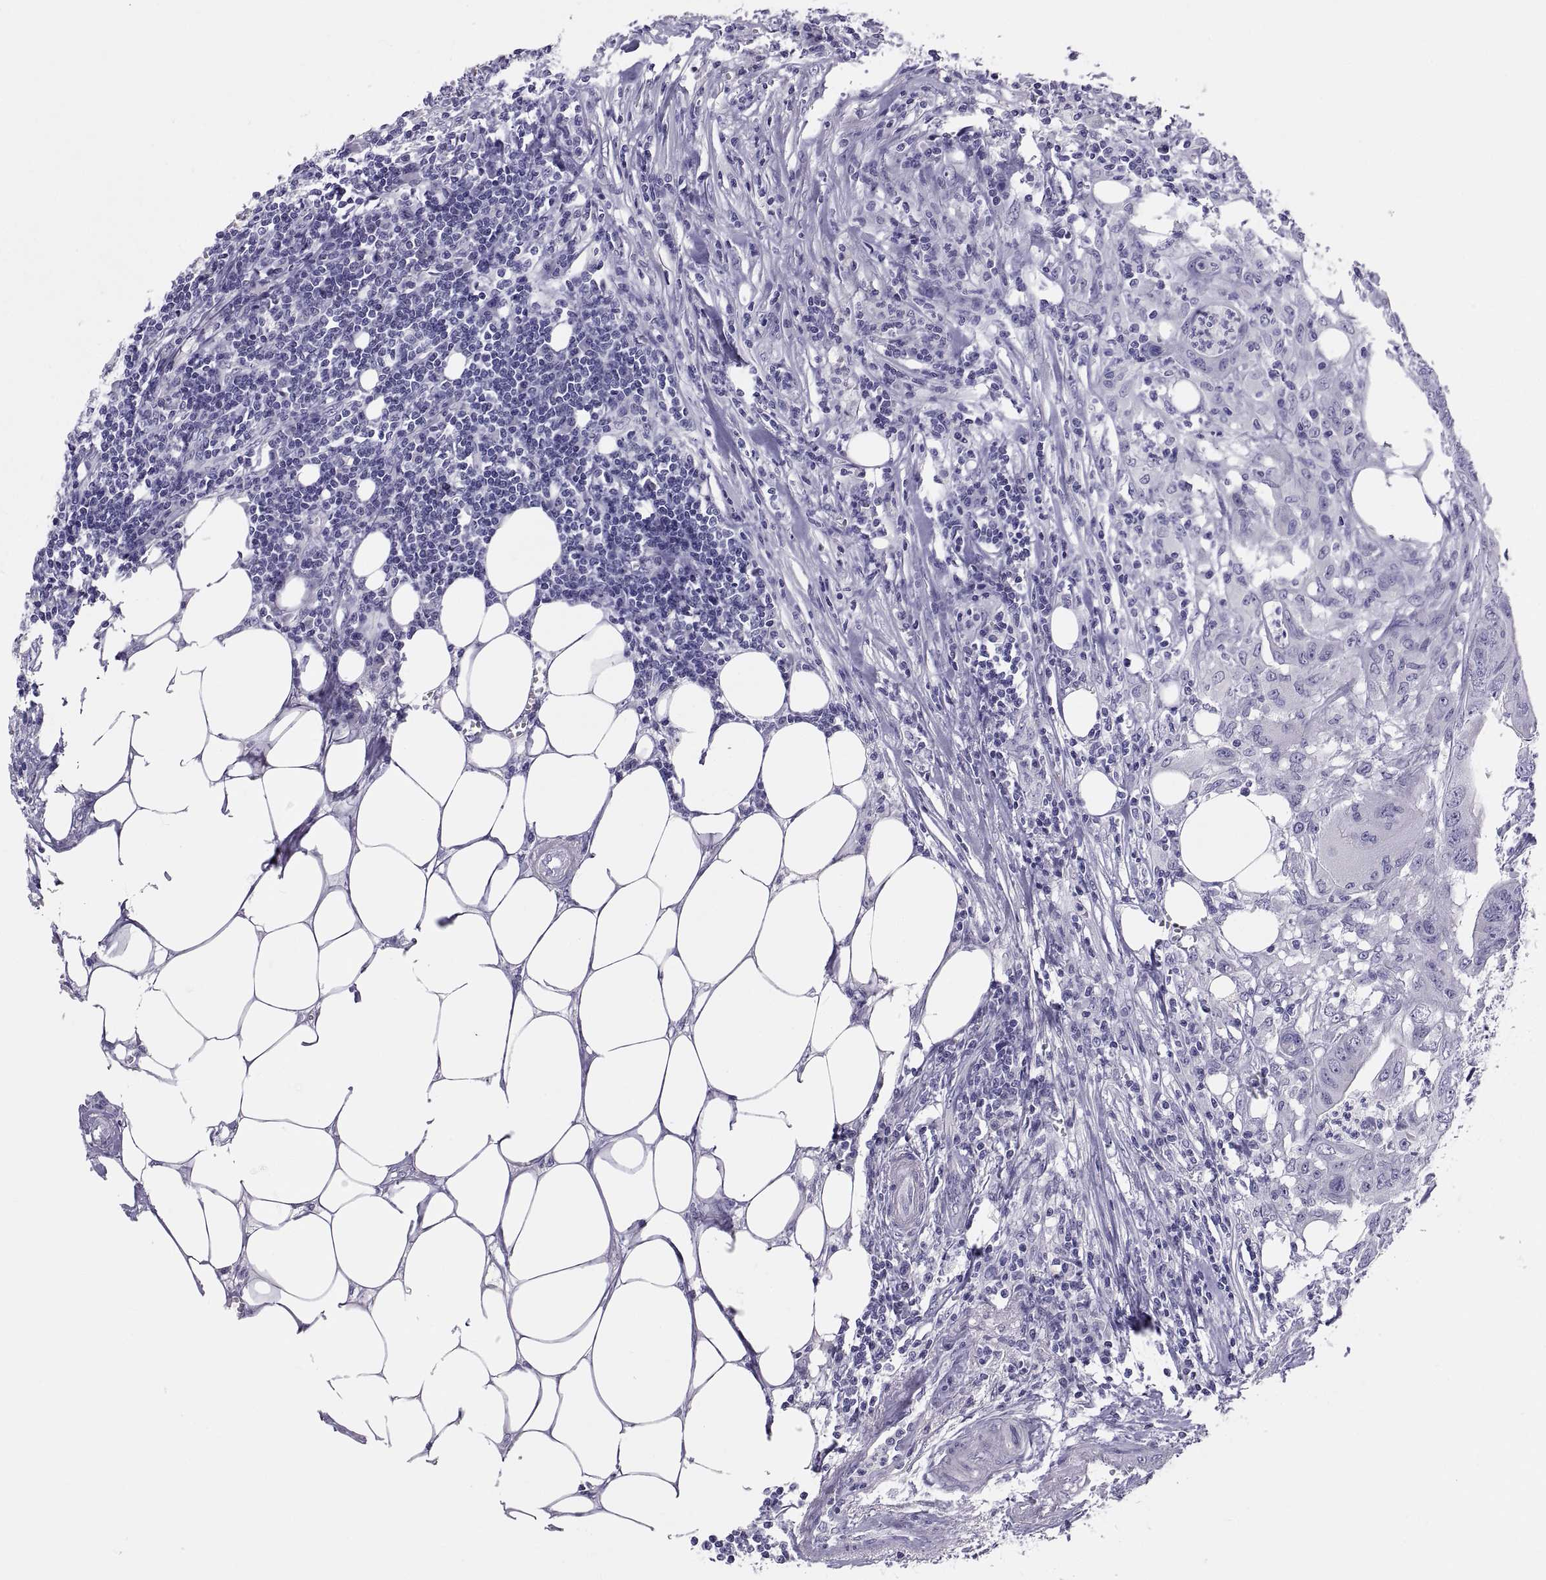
{"staining": {"intensity": "negative", "quantity": "none", "location": "none"}, "tissue": "colorectal cancer", "cell_type": "Tumor cells", "image_type": "cancer", "snomed": [{"axis": "morphology", "description": "Adenocarcinoma, NOS"}, {"axis": "topography", "description": "Colon"}], "caption": "Colorectal adenocarcinoma was stained to show a protein in brown. There is no significant positivity in tumor cells.", "gene": "RNASE12", "patient": {"sex": "male", "age": 84}}